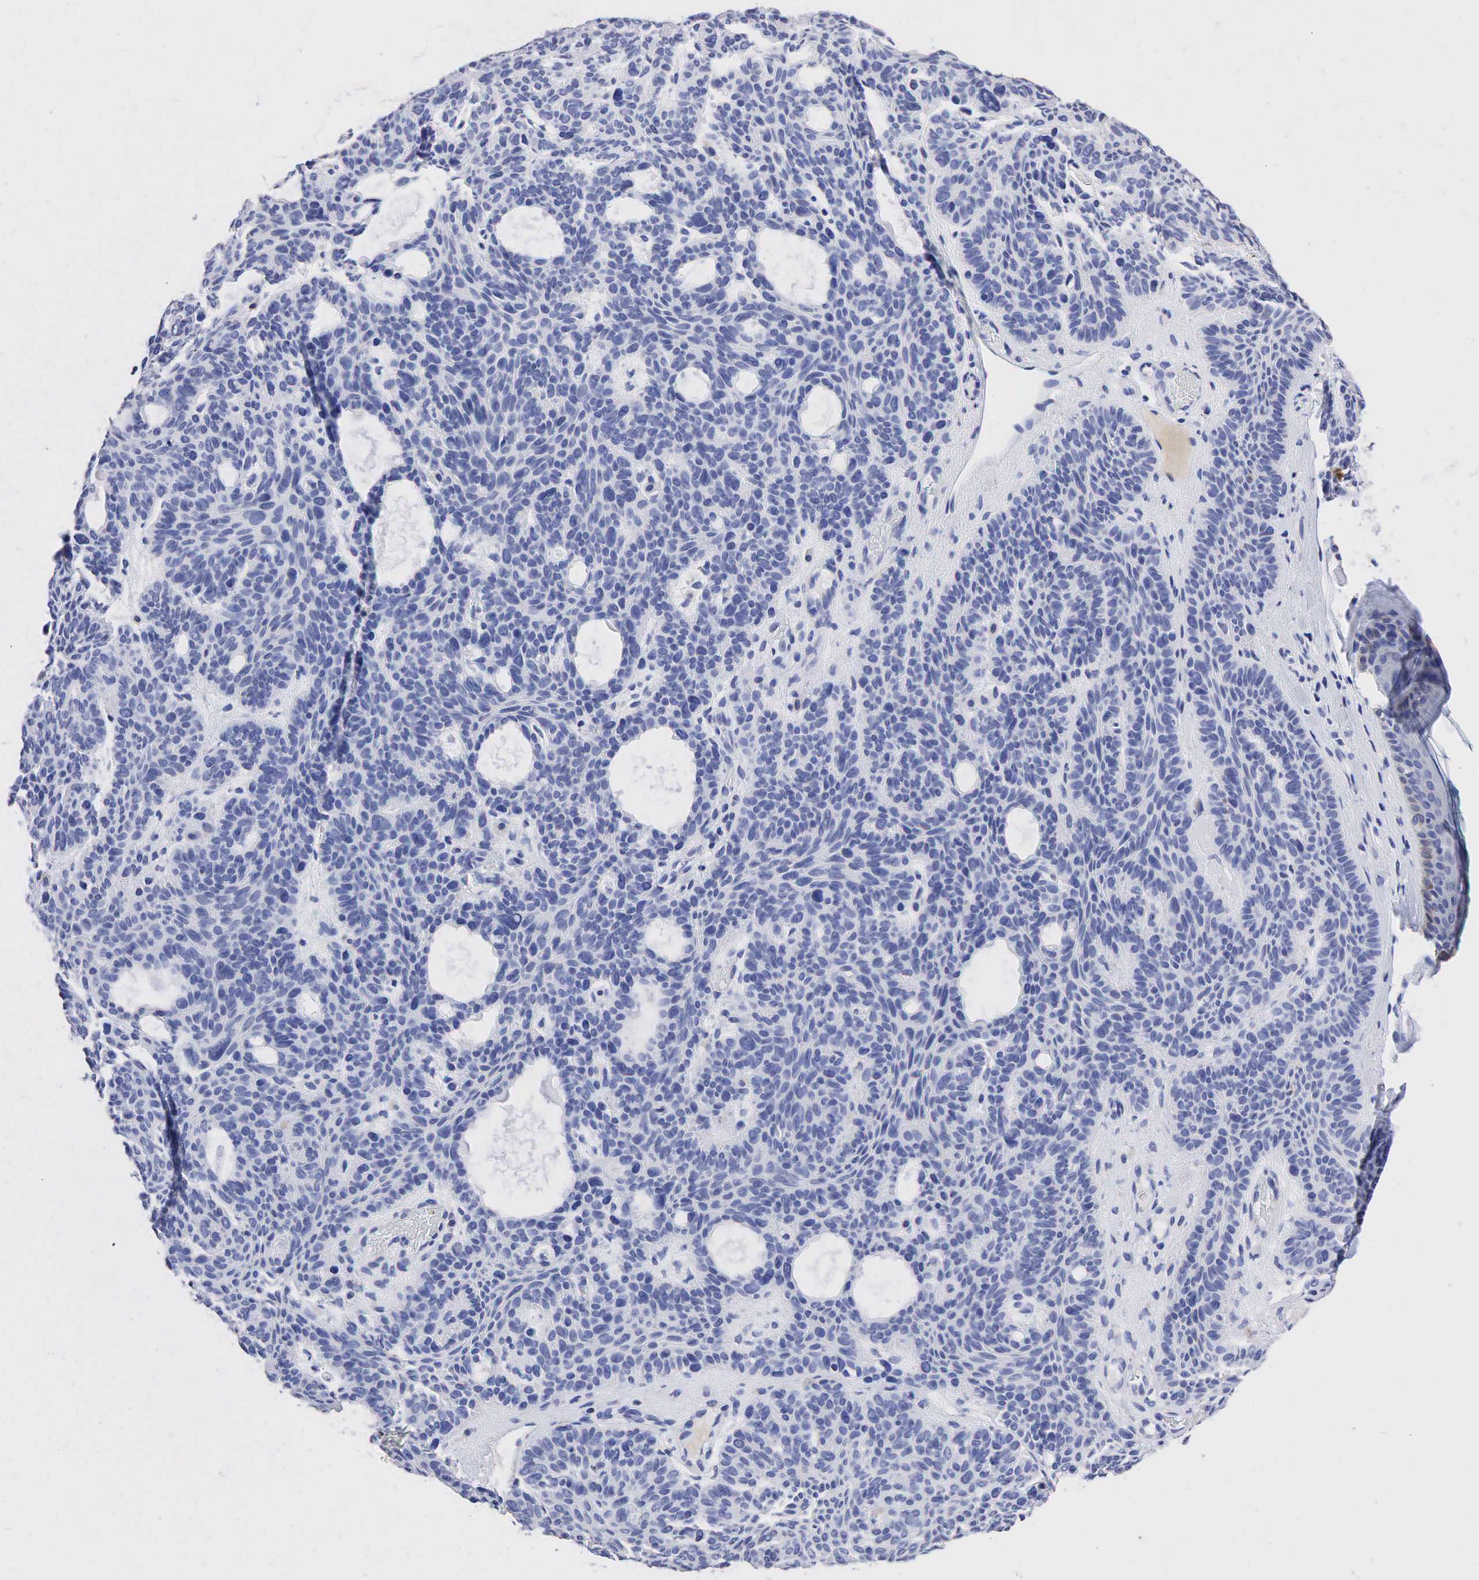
{"staining": {"intensity": "negative", "quantity": "none", "location": "none"}, "tissue": "skin cancer", "cell_type": "Tumor cells", "image_type": "cancer", "snomed": [{"axis": "morphology", "description": "Basal cell carcinoma"}, {"axis": "topography", "description": "Skin"}], "caption": "Photomicrograph shows no significant protein positivity in tumor cells of skin cancer (basal cell carcinoma).", "gene": "SST", "patient": {"sex": "male", "age": 44}}